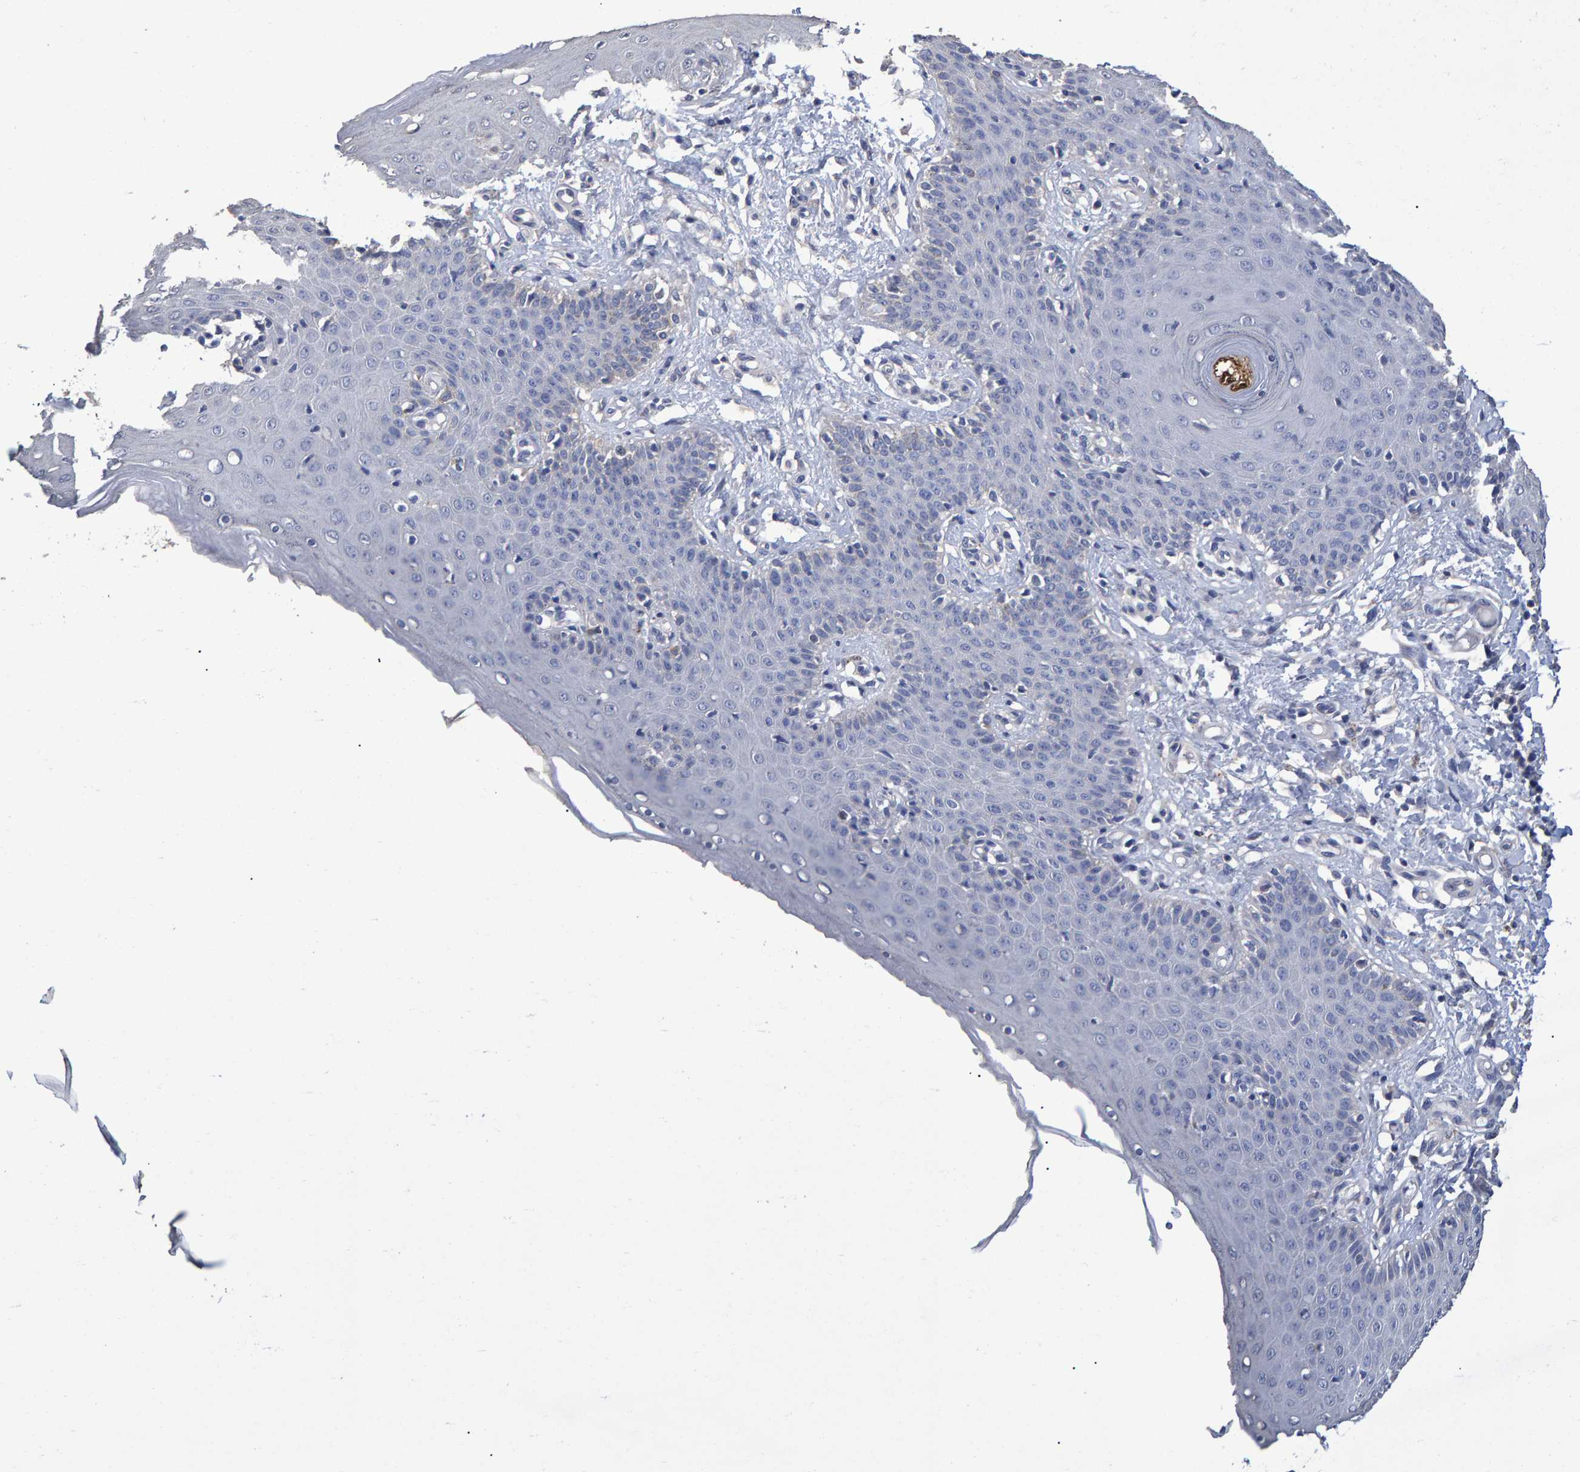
{"staining": {"intensity": "weak", "quantity": "<25%", "location": "cytoplasmic/membranous"}, "tissue": "skin", "cell_type": "Epidermal cells", "image_type": "normal", "snomed": [{"axis": "morphology", "description": "Normal tissue, NOS"}, {"axis": "topography", "description": "Vulva"}], "caption": "The IHC micrograph has no significant expression in epidermal cells of skin.", "gene": "HEMGN", "patient": {"sex": "female", "age": 66}}